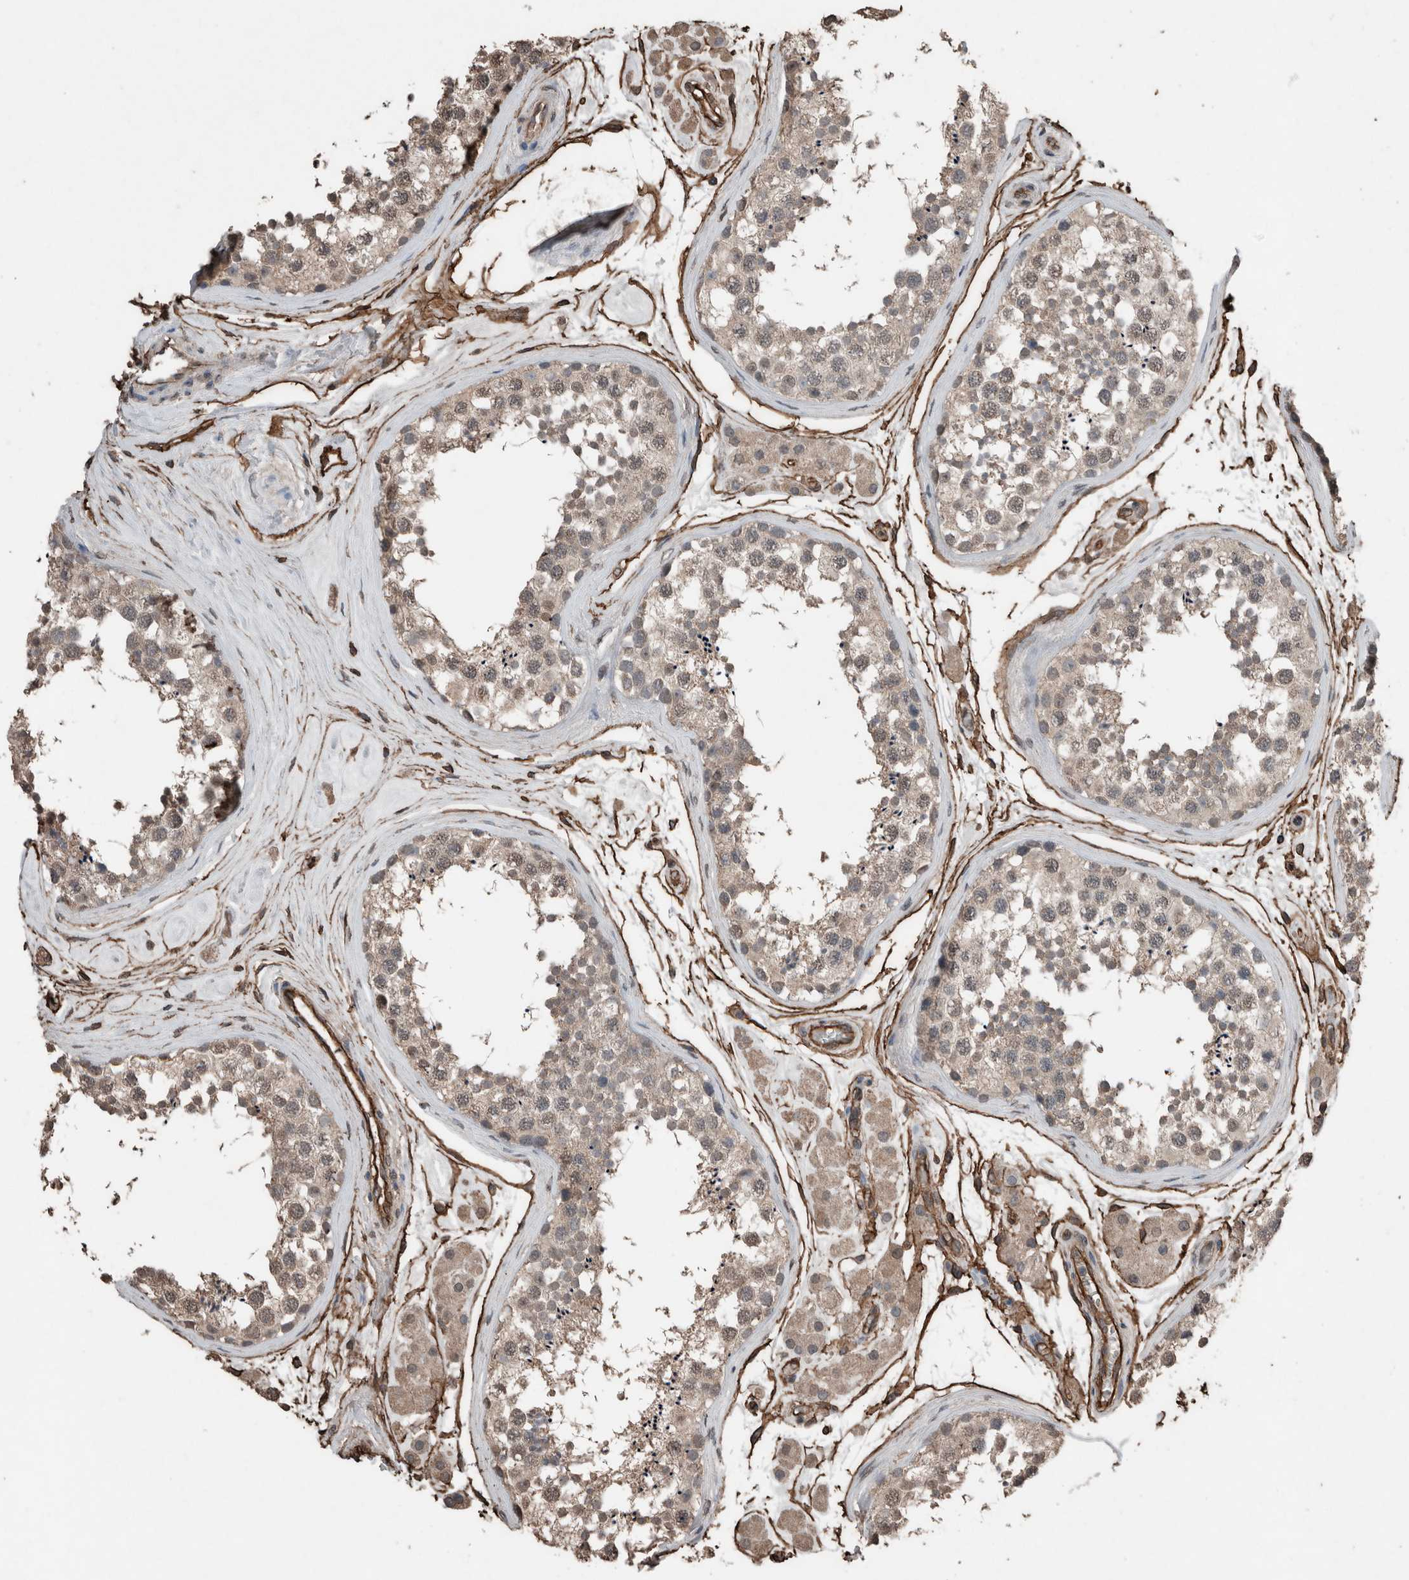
{"staining": {"intensity": "weak", "quantity": ">75%", "location": "cytoplasmic/membranous"}, "tissue": "testis", "cell_type": "Cells in seminiferous ducts", "image_type": "normal", "snomed": [{"axis": "morphology", "description": "Normal tissue, NOS"}, {"axis": "topography", "description": "Testis"}], "caption": "Testis stained with a brown dye demonstrates weak cytoplasmic/membranous positive expression in about >75% of cells in seminiferous ducts.", "gene": "S100A10", "patient": {"sex": "male", "age": 56}}